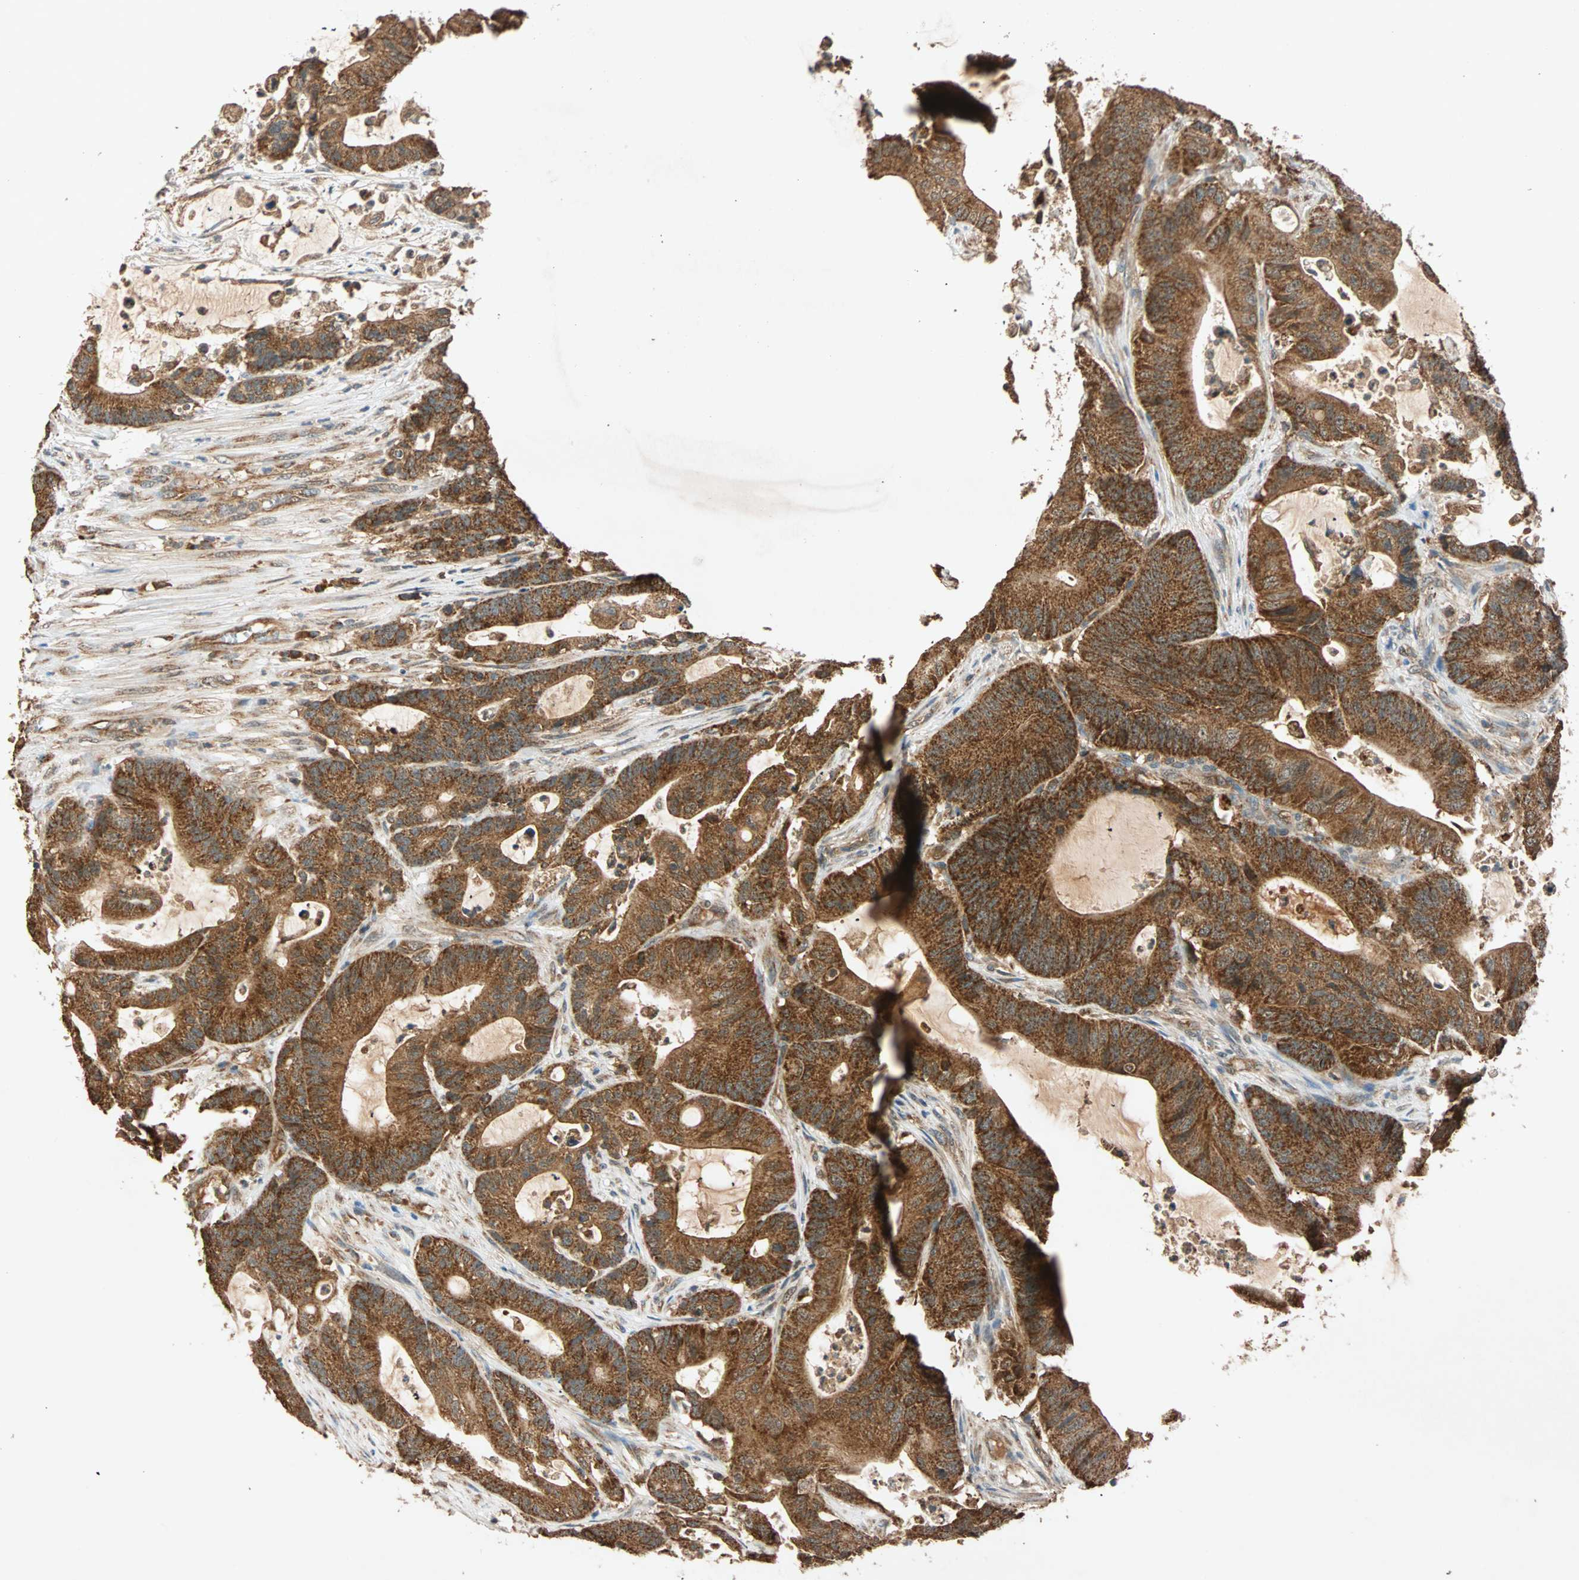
{"staining": {"intensity": "strong", "quantity": ">75%", "location": "cytoplasmic/membranous"}, "tissue": "colorectal cancer", "cell_type": "Tumor cells", "image_type": "cancer", "snomed": [{"axis": "morphology", "description": "Adenocarcinoma, NOS"}, {"axis": "topography", "description": "Colon"}], "caption": "Protein expression analysis of human colorectal cancer reveals strong cytoplasmic/membranous positivity in approximately >75% of tumor cells.", "gene": "MAPK1", "patient": {"sex": "female", "age": 84}}